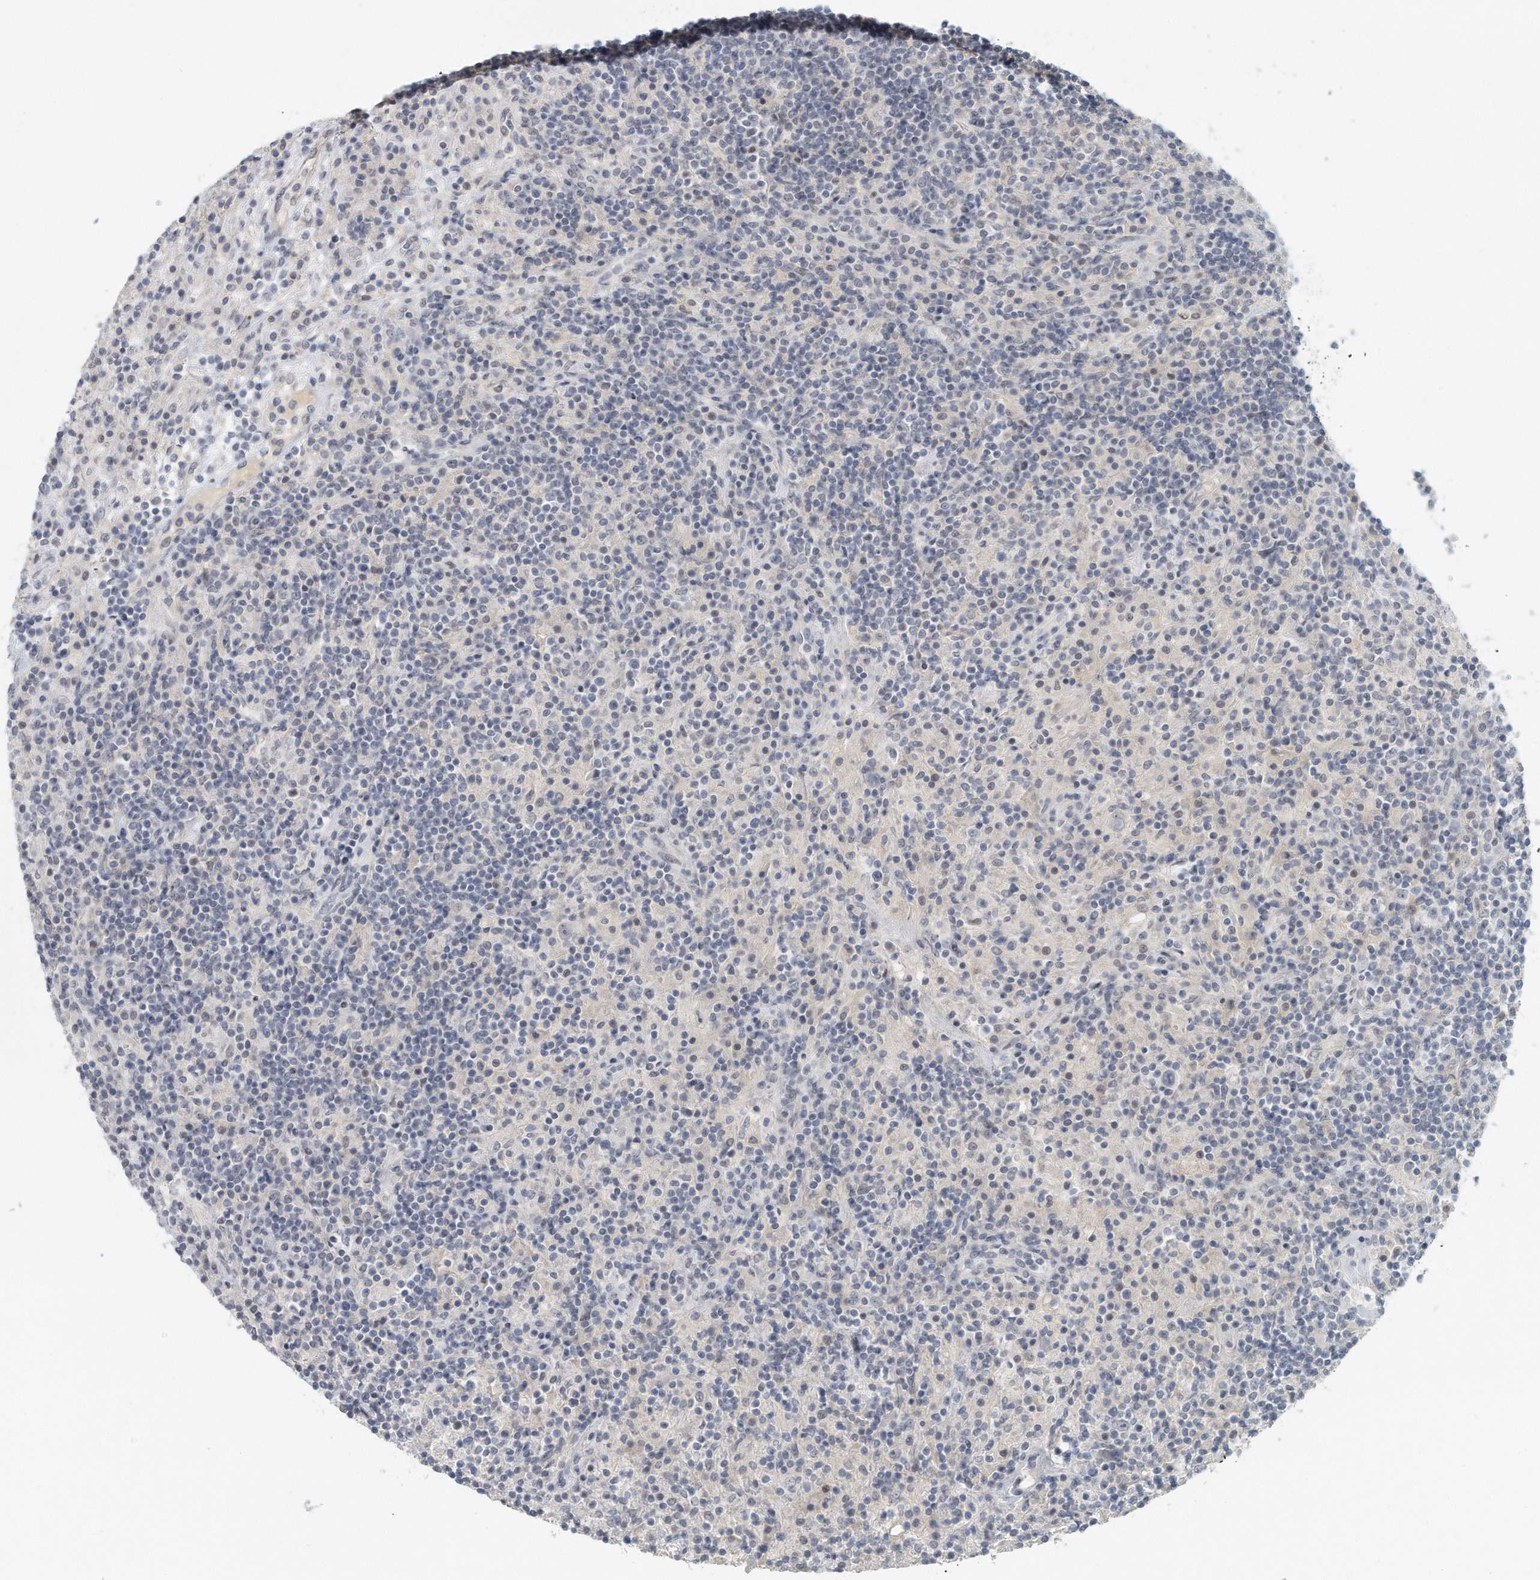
{"staining": {"intensity": "negative", "quantity": "none", "location": "none"}, "tissue": "lymphoma", "cell_type": "Tumor cells", "image_type": "cancer", "snomed": [{"axis": "morphology", "description": "Hodgkin's disease, NOS"}, {"axis": "topography", "description": "Lymph node"}], "caption": "DAB immunohistochemical staining of lymphoma exhibits no significant expression in tumor cells. (Immunohistochemistry (ihc), brightfield microscopy, high magnification).", "gene": "DDX43", "patient": {"sex": "male", "age": 70}}